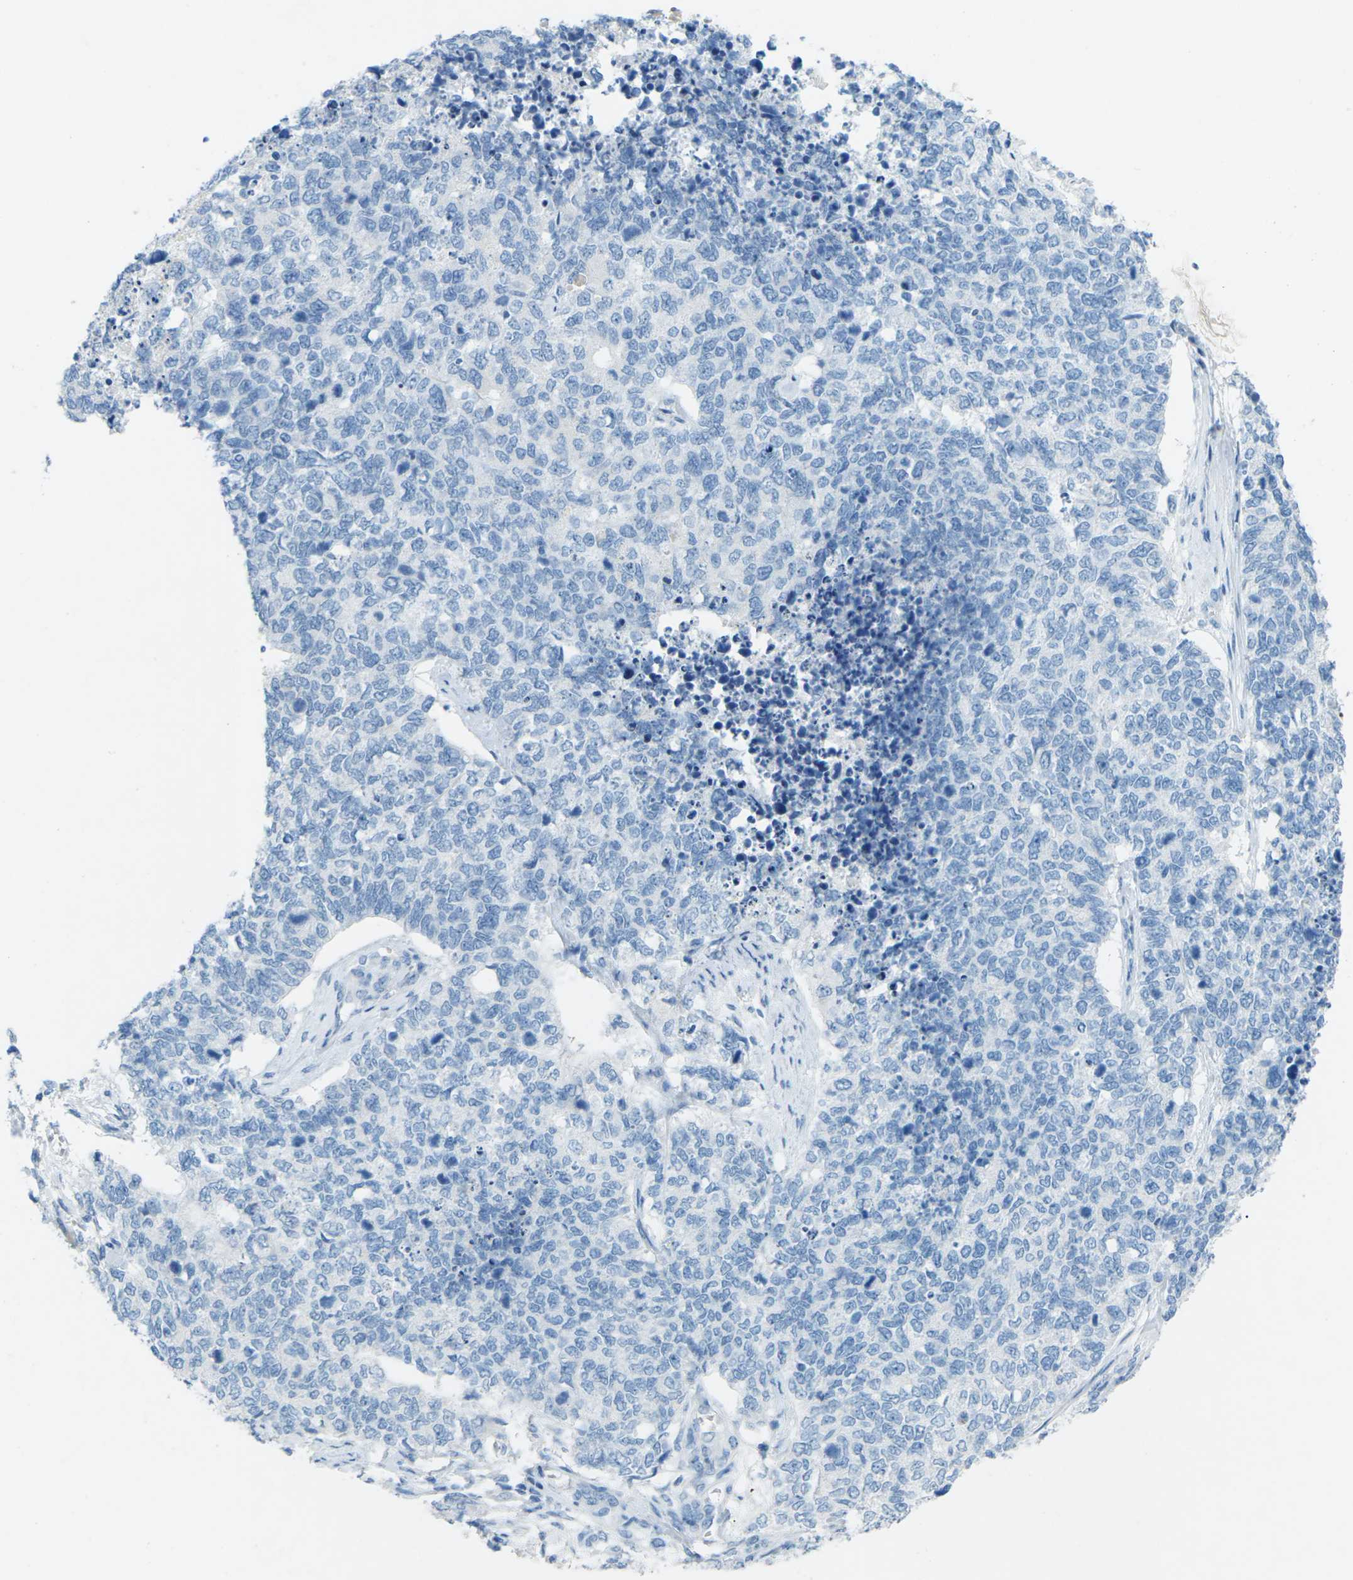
{"staining": {"intensity": "negative", "quantity": "none", "location": "none"}, "tissue": "cervical cancer", "cell_type": "Tumor cells", "image_type": "cancer", "snomed": [{"axis": "morphology", "description": "Squamous cell carcinoma, NOS"}, {"axis": "topography", "description": "Cervix"}], "caption": "Immunohistochemical staining of squamous cell carcinoma (cervical) displays no significant expression in tumor cells.", "gene": "CDH16", "patient": {"sex": "female", "age": 63}}